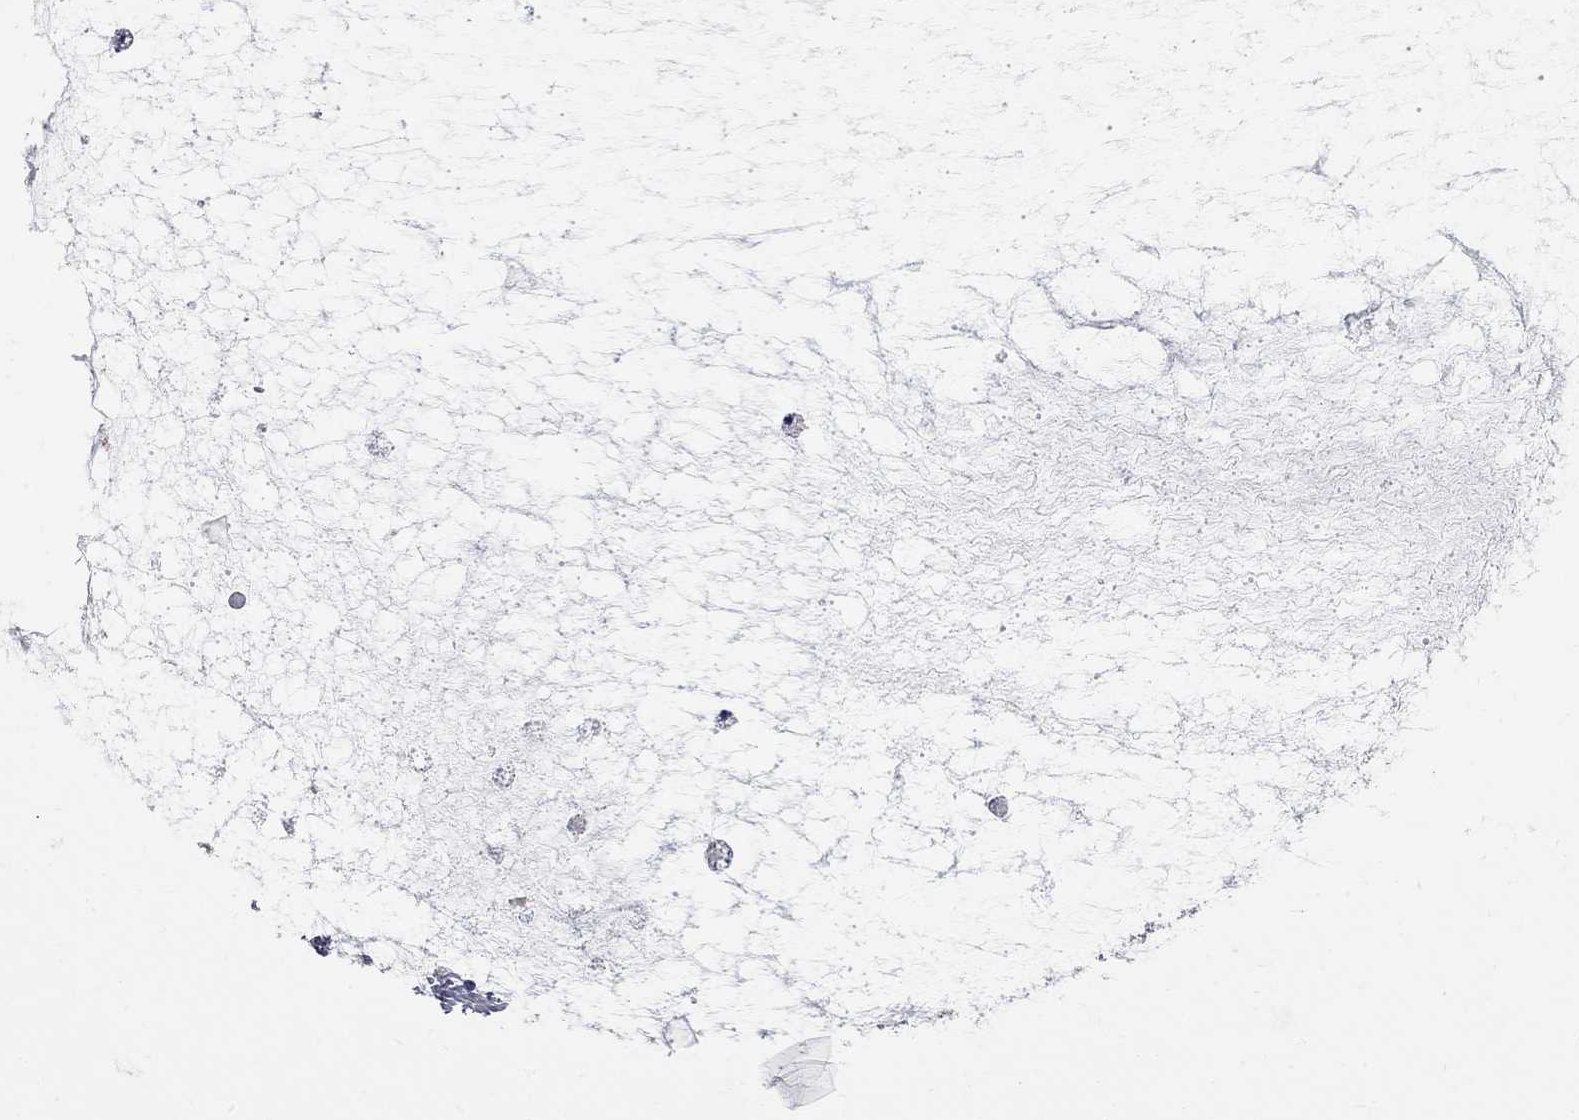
{"staining": {"intensity": "negative", "quantity": "none", "location": "none"}, "tissue": "ovarian cancer", "cell_type": "Tumor cells", "image_type": "cancer", "snomed": [{"axis": "morphology", "description": "Cystadenocarcinoma, mucinous, NOS"}, {"axis": "topography", "description": "Ovary"}], "caption": "Ovarian cancer stained for a protein using immunohistochemistry demonstrates no expression tumor cells.", "gene": "BPIFB1", "patient": {"sex": "female", "age": 41}}